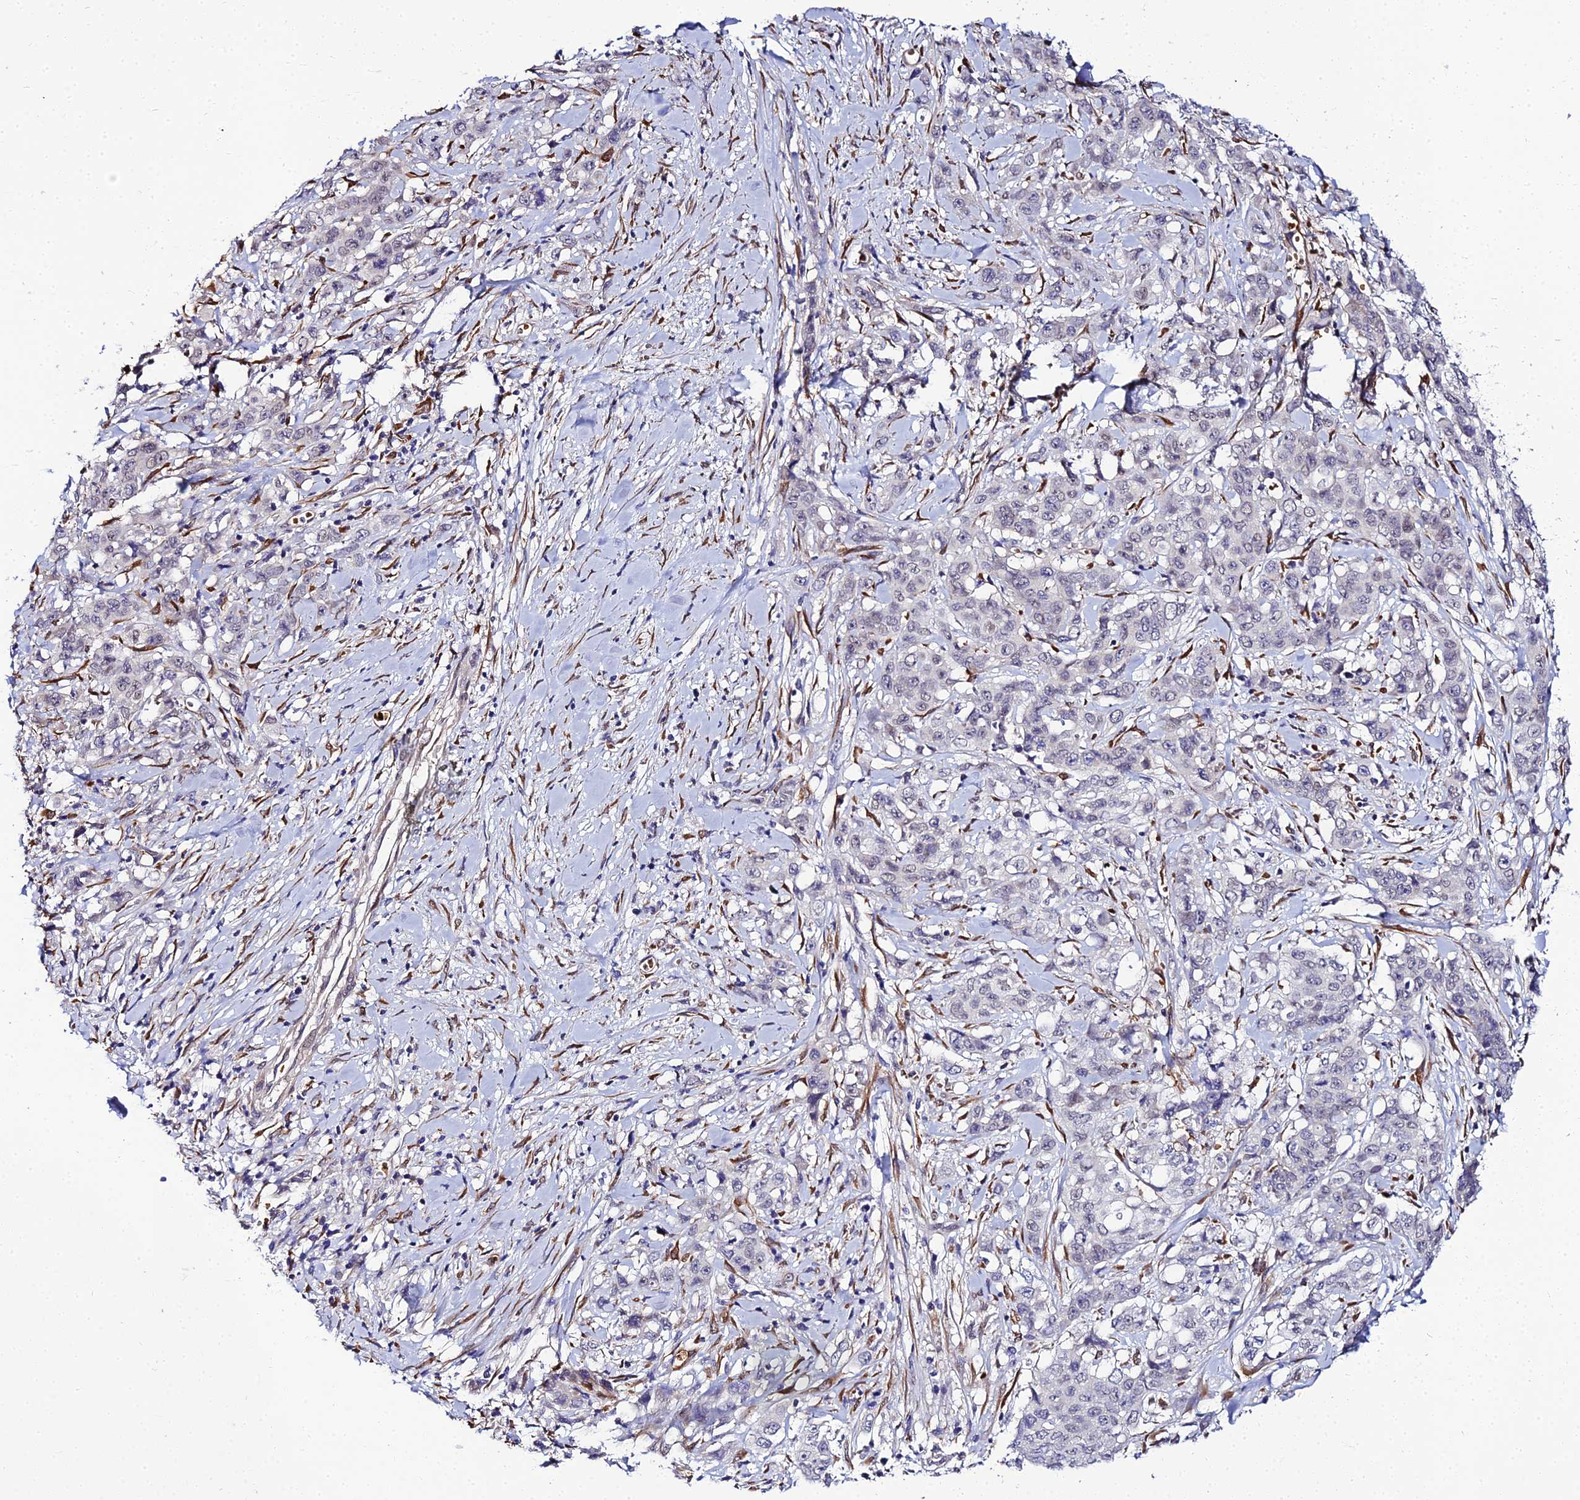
{"staining": {"intensity": "negative", "quantity": "none", "location": "none"}, "tissue": "stomach cancer", "cell_type": "Tumor cells", "image_type": "cancer", "snomed": [{"axis": "morphology", "description": "Adenocarcinoma, NOS"}, {"axis": "topography", "description": "Stomach, upper"}], "caption": "This is an immunohistochemistry (IHC) image of human stomach adenocarcinoma. There is no positivity in tumor cells.", "gene": "BCL9", "patient": {"sex": "male", "age": 62}}